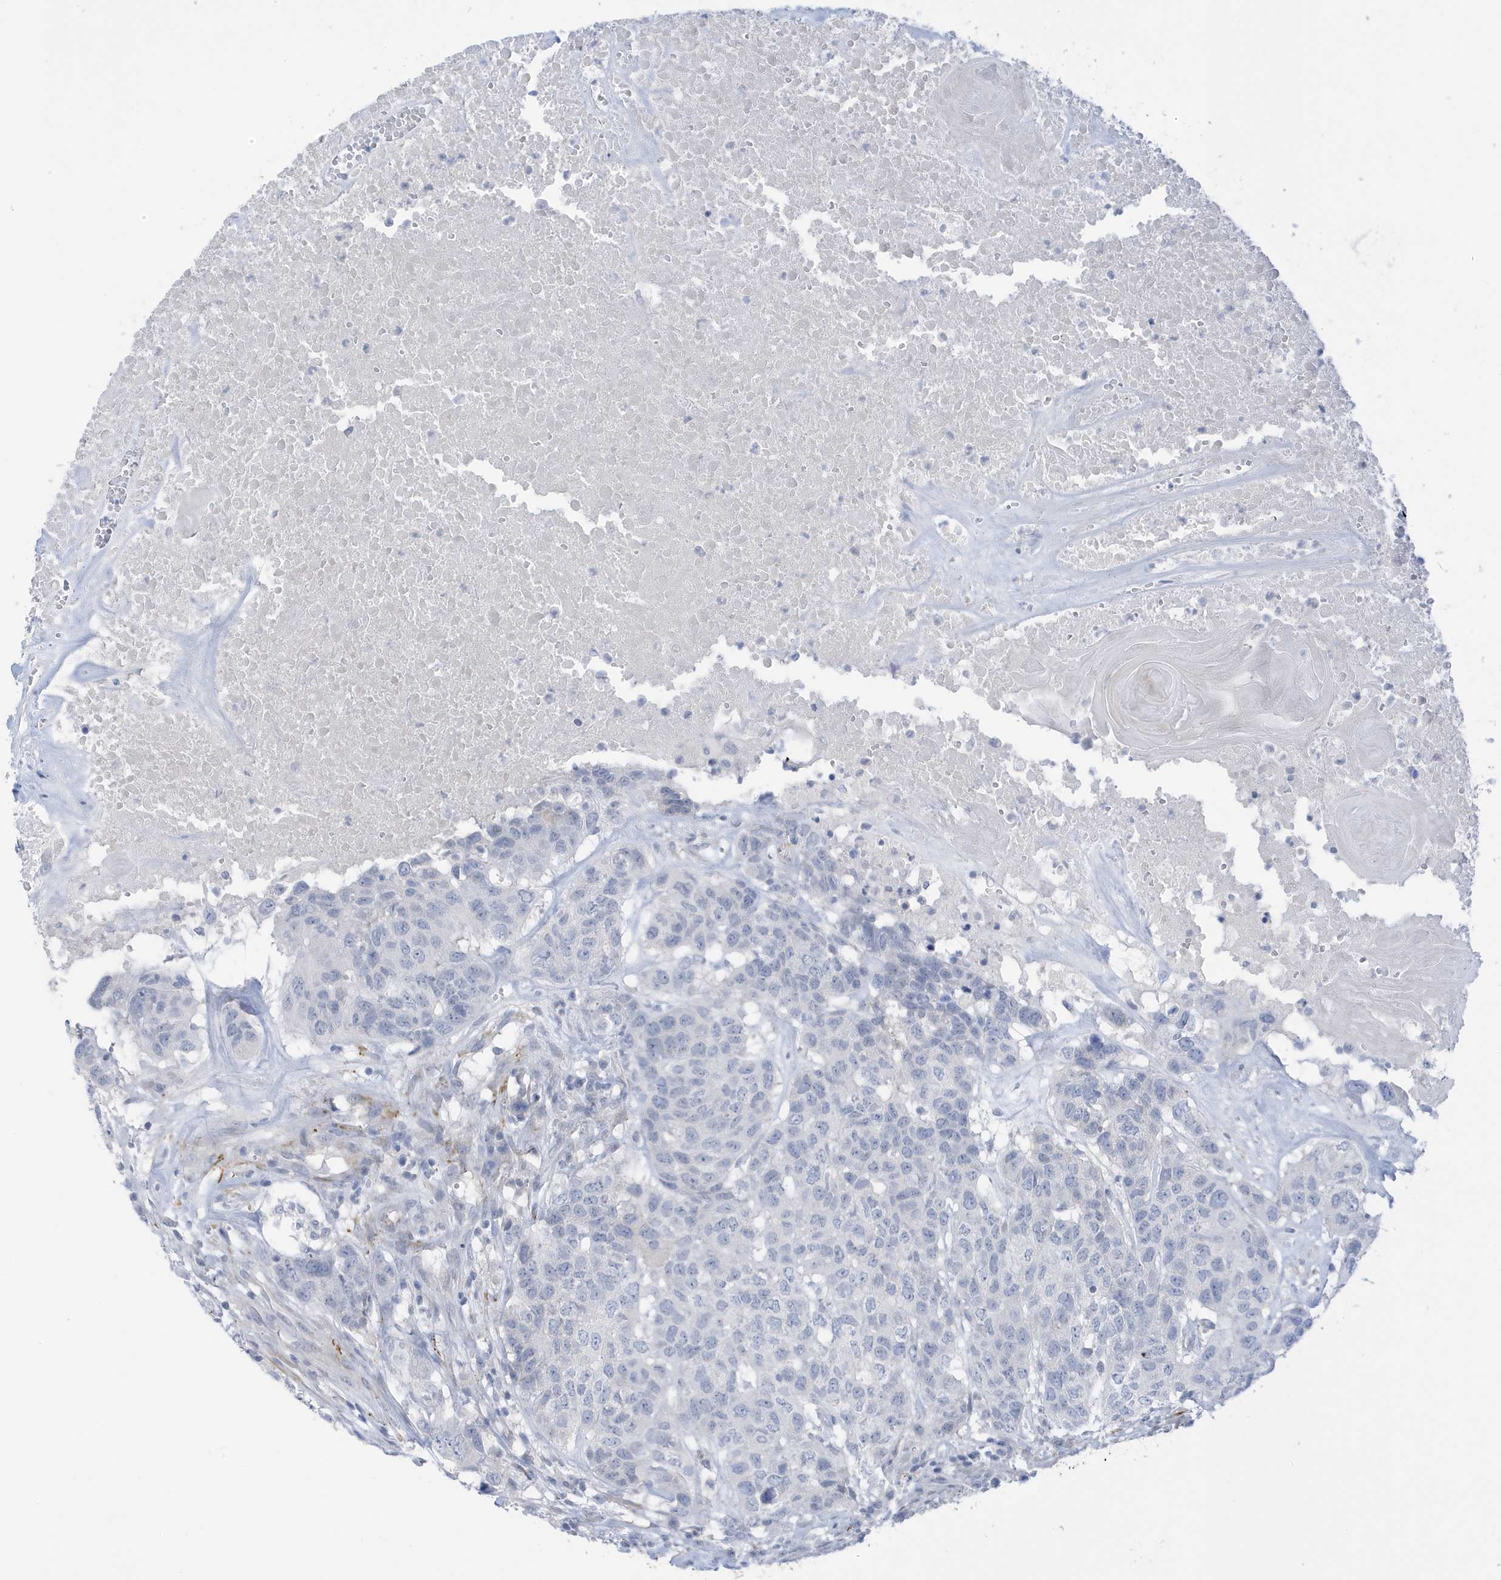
{"staining": {"intensity": "negative", "quantity": "none", "location": "none"}, "tissue": "head and neck cancer", "cell_type": "Tumor cells", "image_type": "cancer", "snomed": [{"axis": "morphology", "description": "Squamous cell carcinoma, NOS"}, {"axis": "topography", "description": "Head-Neck"}], "caption": "DAB (3,3'-diaminobenzidine) immunohistochemical staining of squamous cell carcinoma (head and neck) demonstrates no significant positivity in tumor cells. Brightfield microscopy of immunohistochemistry (IHC) stained with DAB (brown) and hematoxylin (blue), captured at high magnification.", "gene": "PERM1", "patient": {"sex": "male", "age": 66}}